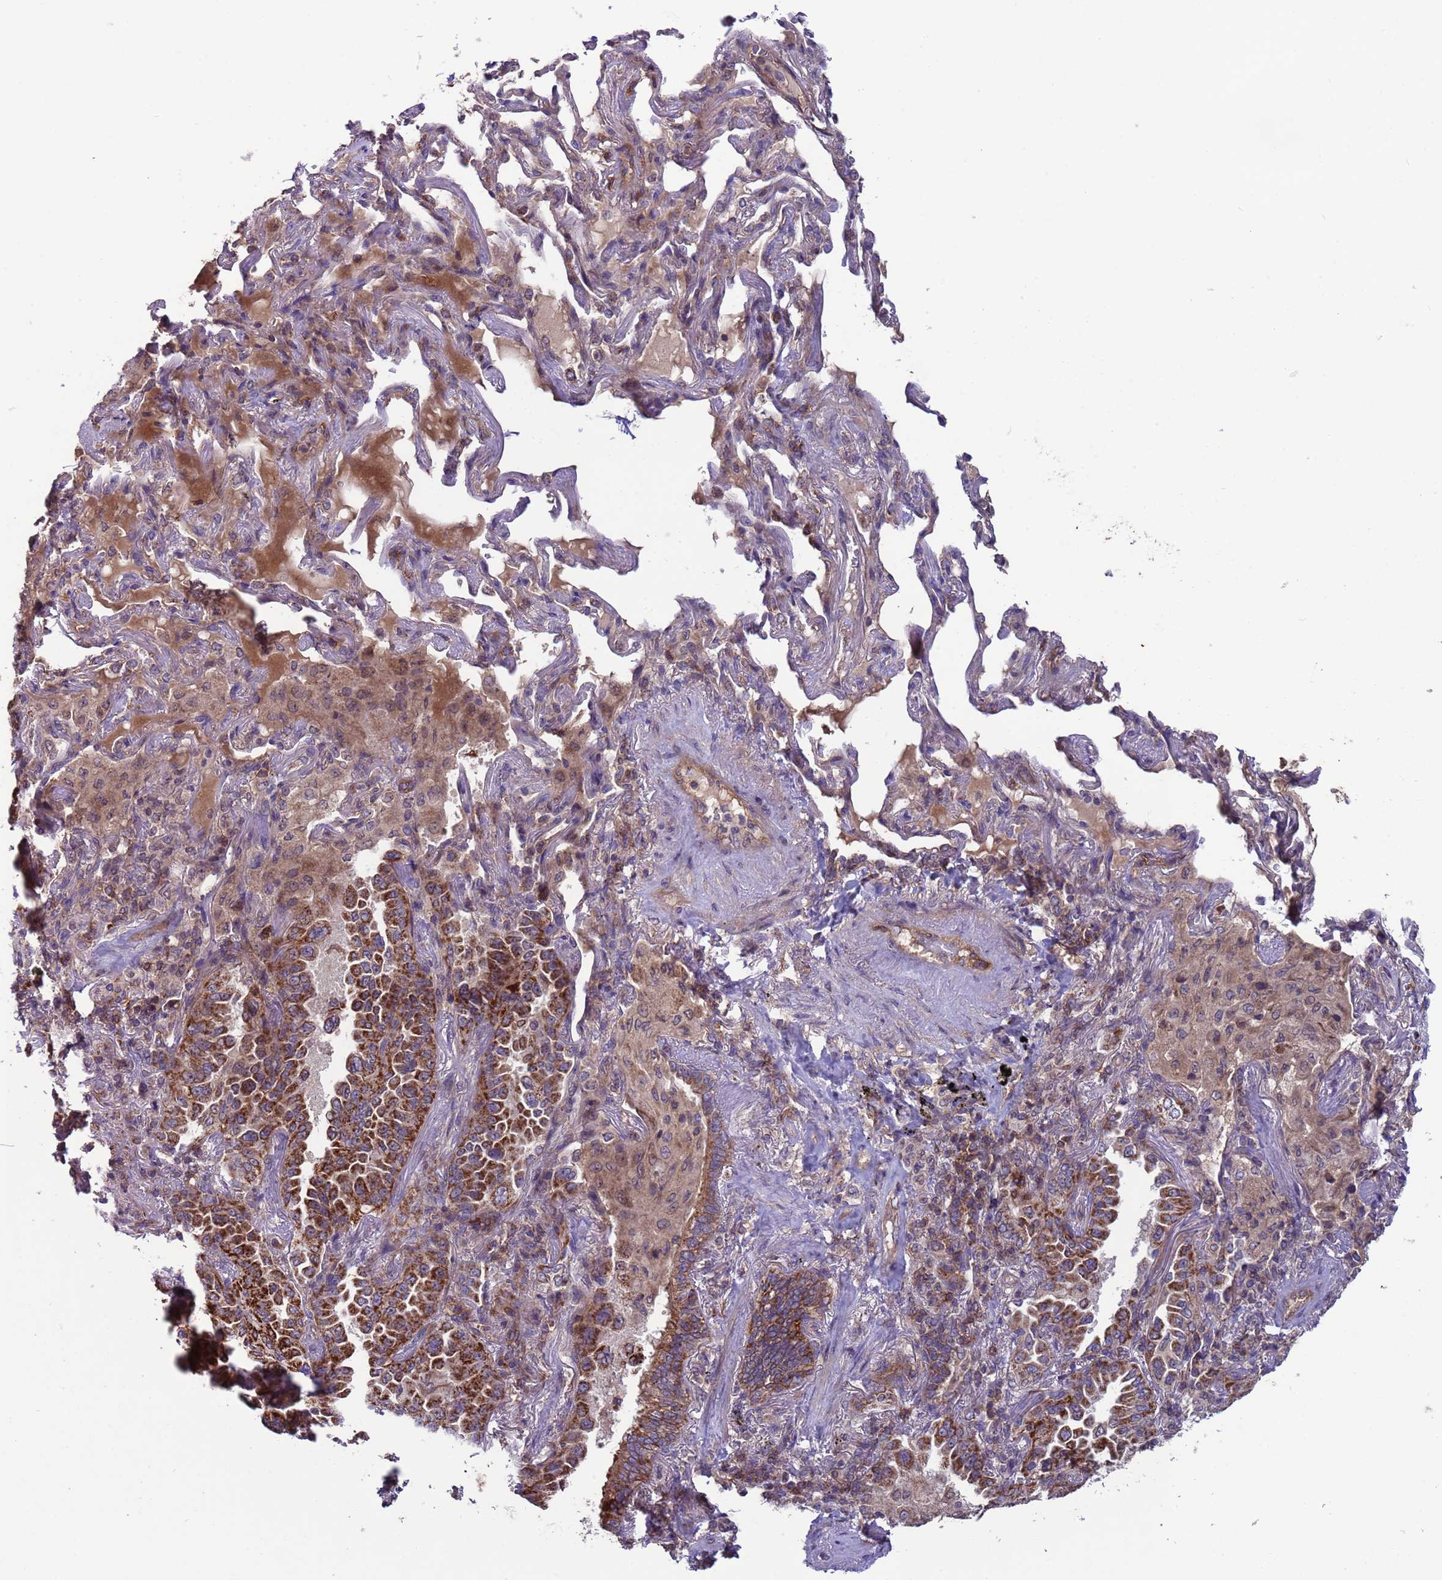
{"staining": {"intensity": "strong", "quantity": ">75%", "location": "cytoplasmic/membranous"}, "tissue": "lung cancer", "cell_type": "Tumor cells", "image_type": "cancer", "snomed": [{"axis": "morphology", "description": "Adenocarcinoma, NOS"}, {"axis": "topography", "description": "Lung"}], "caption": "A micrograph of lung adenocarcinoma stained for a protein reveals strong cytoplasmic/membranous brown staining in tumor cells. (brown staining indicates protein expression, while blue staining denotes nuclei).", "gene": "ACAD8", "patient": {"sex": "female", "age": 69}}